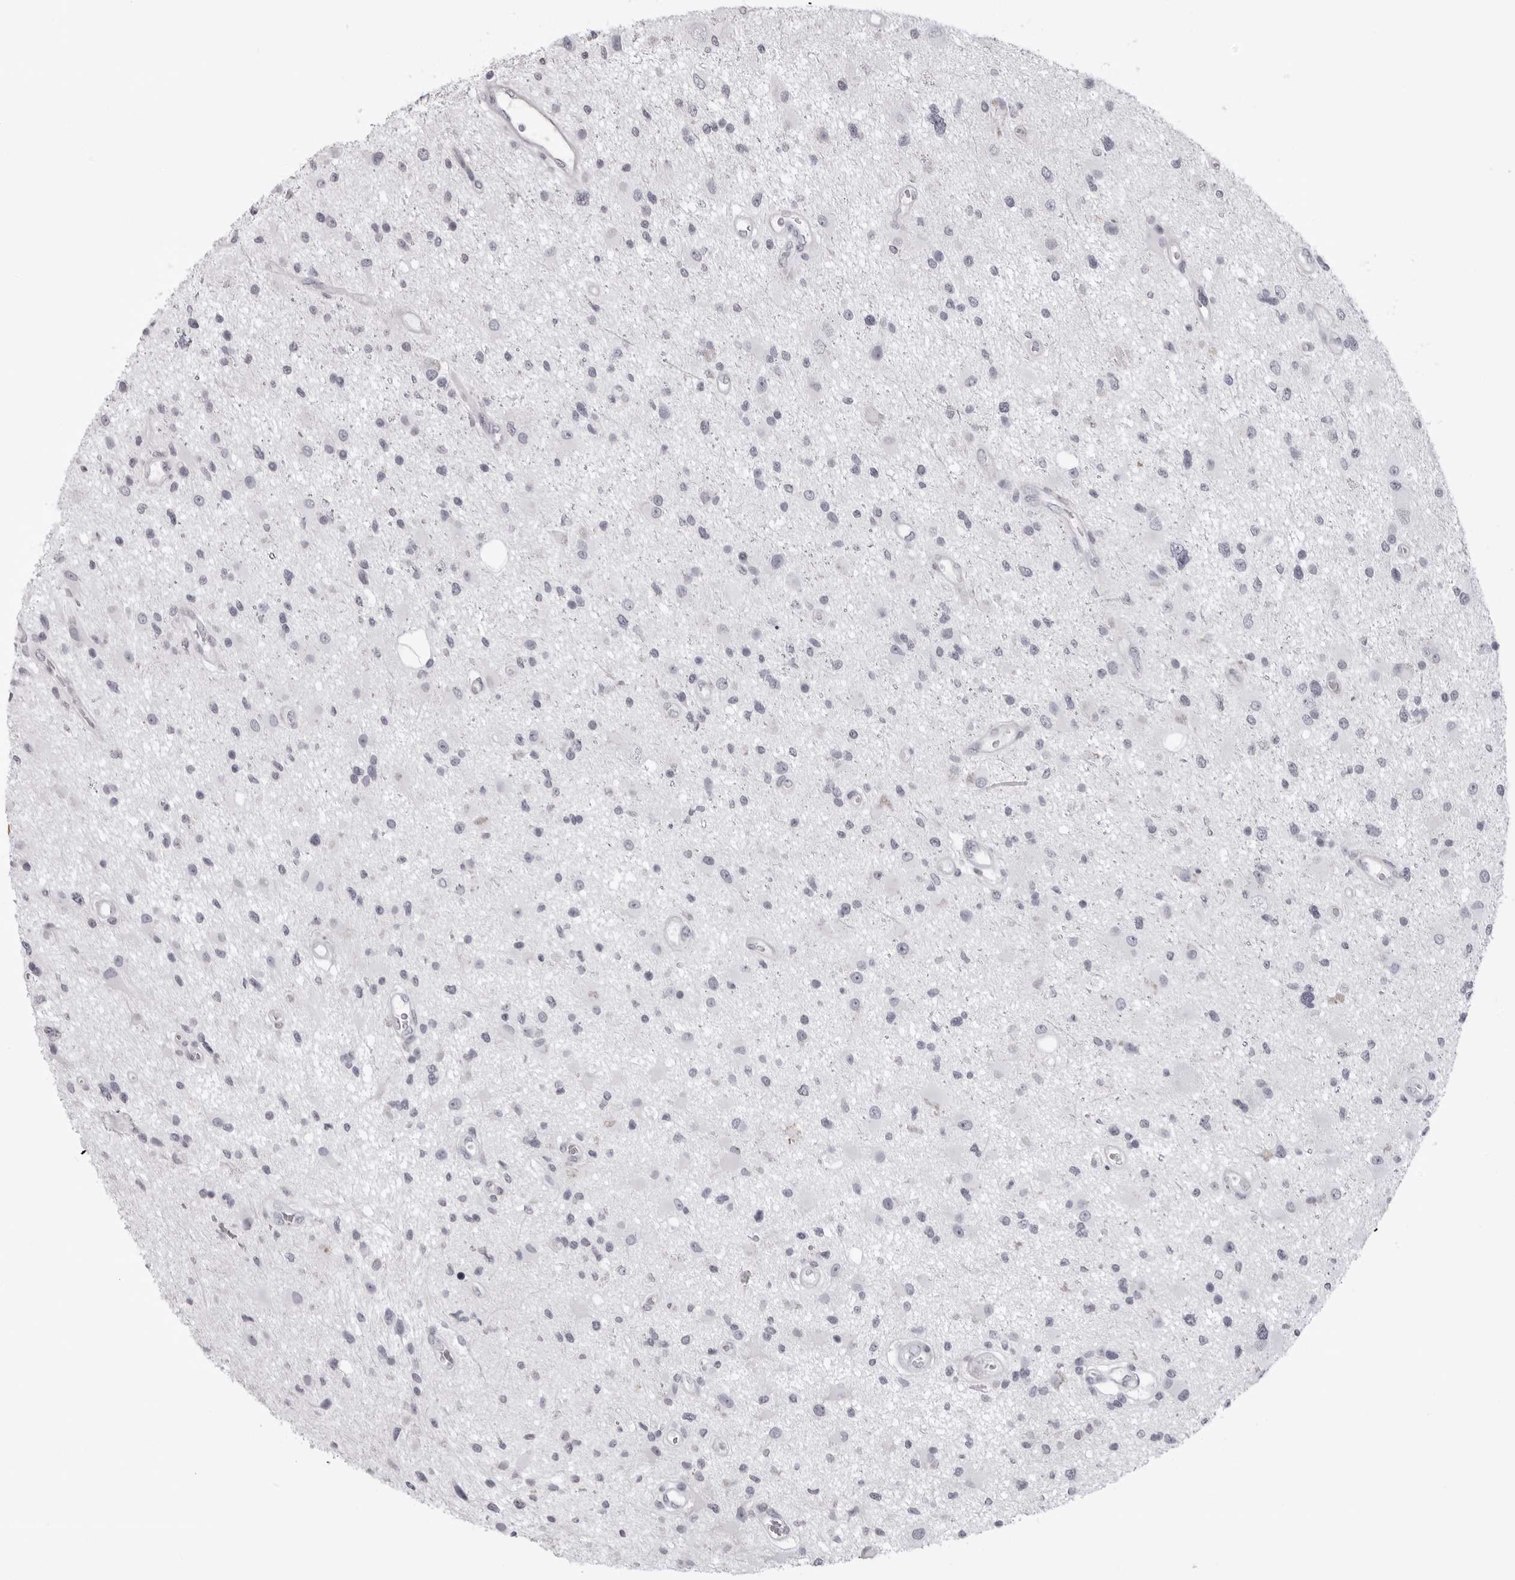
{"staining": {"intensity": "negative", "quantity": "none", "location": "none"}, "tissue": "glioma", "cell_type": "Tumor cells", "image_type": "cancer", "snomed": [{"axis": "morphology", "description": "Glioma, malignant, High grade"}, {"axis": "topography", "description": "Brain"}], "caption": "Immunohistochemical staining of human glioma shows no significant positivity in tumor cells.", "gene": "DNALI1", "patient": {"sex": "male", "age": 33}}